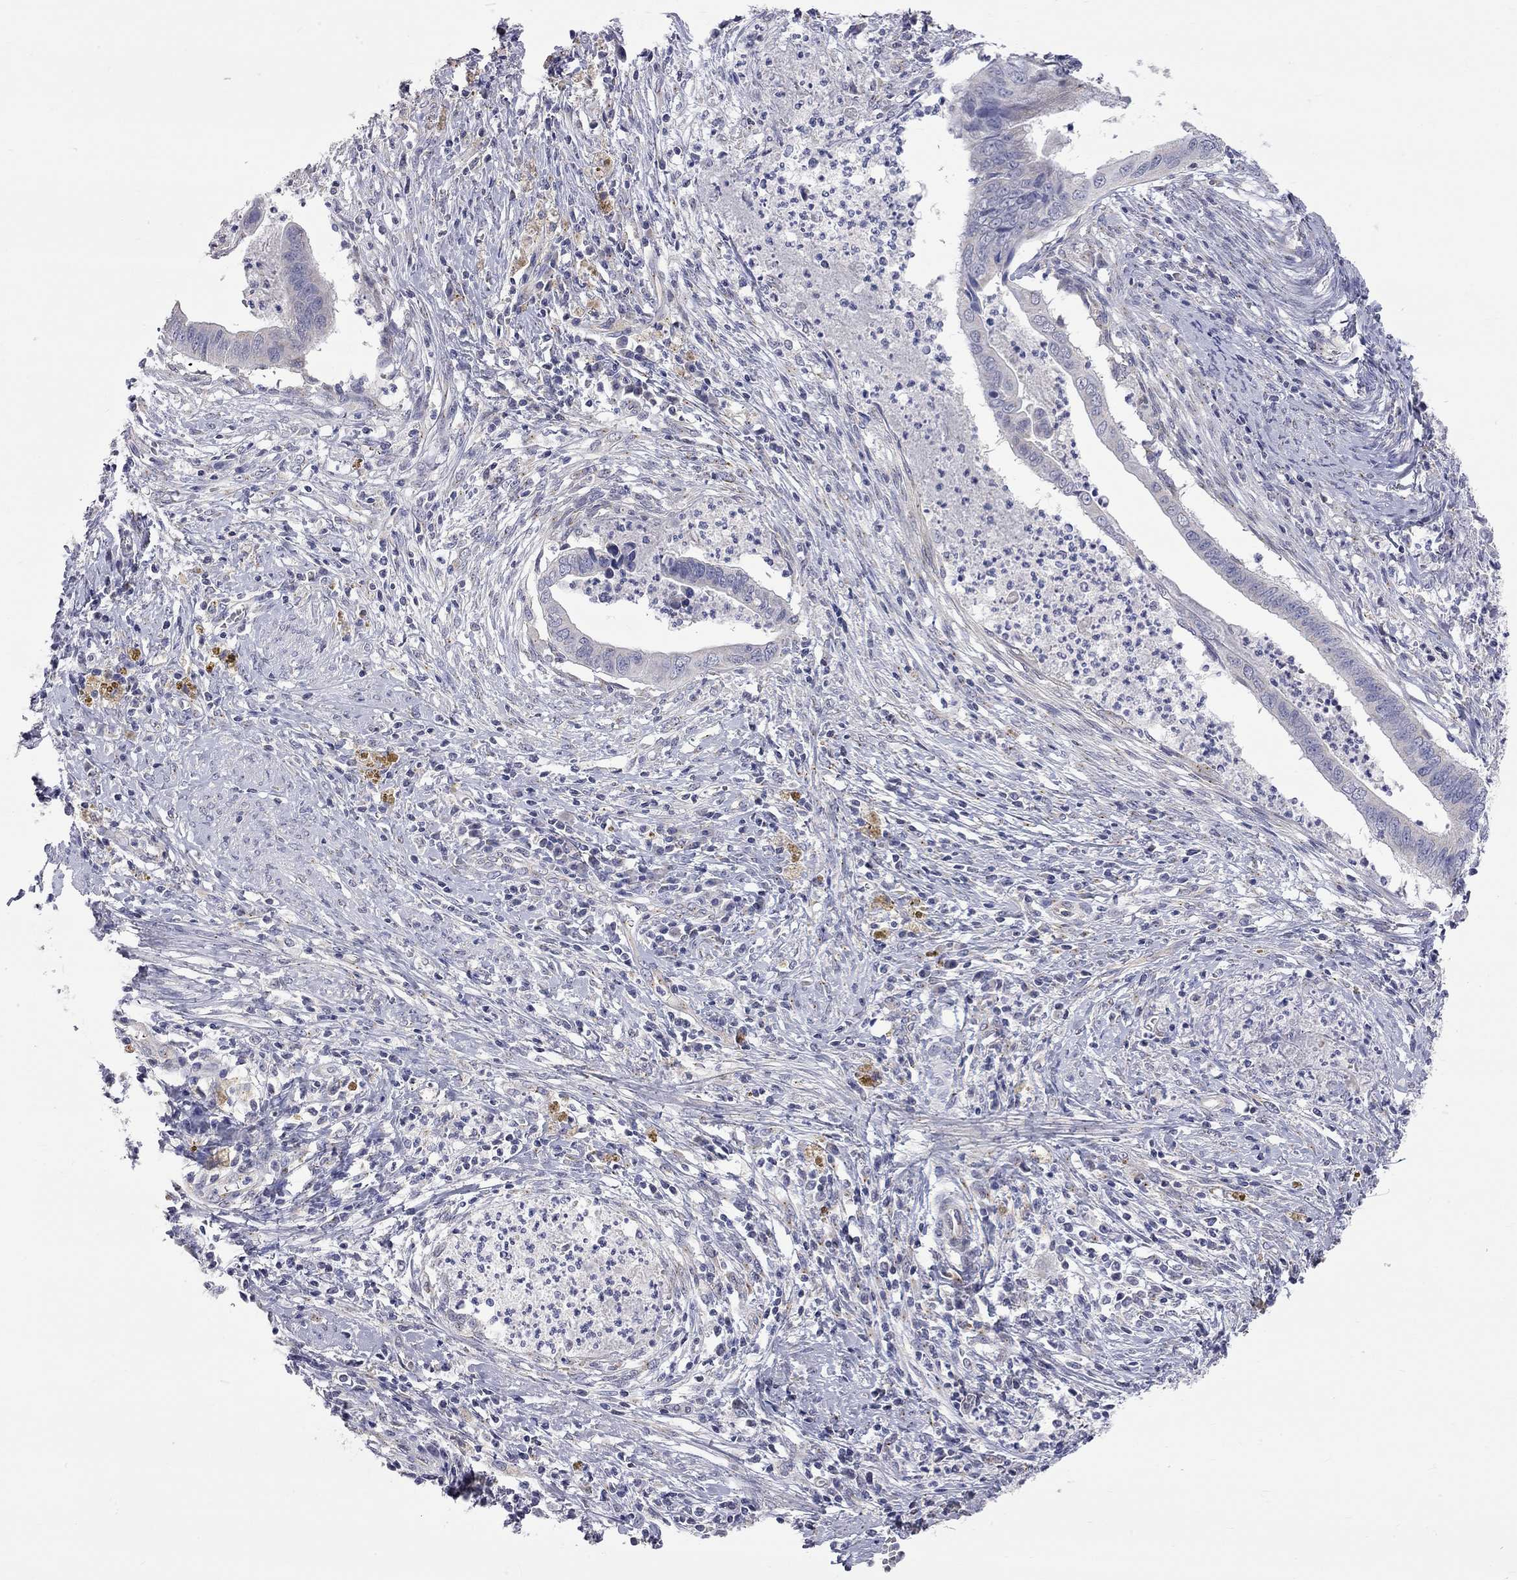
{"staining": {"intensity": "negative", "quantity": "none", "location": "none"}, "tissue": "cervical cancer", "cell_type": "Tumor cells", "image_type": "cancer", "snomed": [{"axis": "morphology", "description": "Adenocarcinoma, NOS"}, {"axis": "topography", "description": "Cervix"}], "caption": "An immunohistochemistry histopathology image of cervical cancer is shown. There is no staining in tumor cells of cervical cancer.", "gene": "OPRK1", "patient": {"sex": "female", "age": 42}}